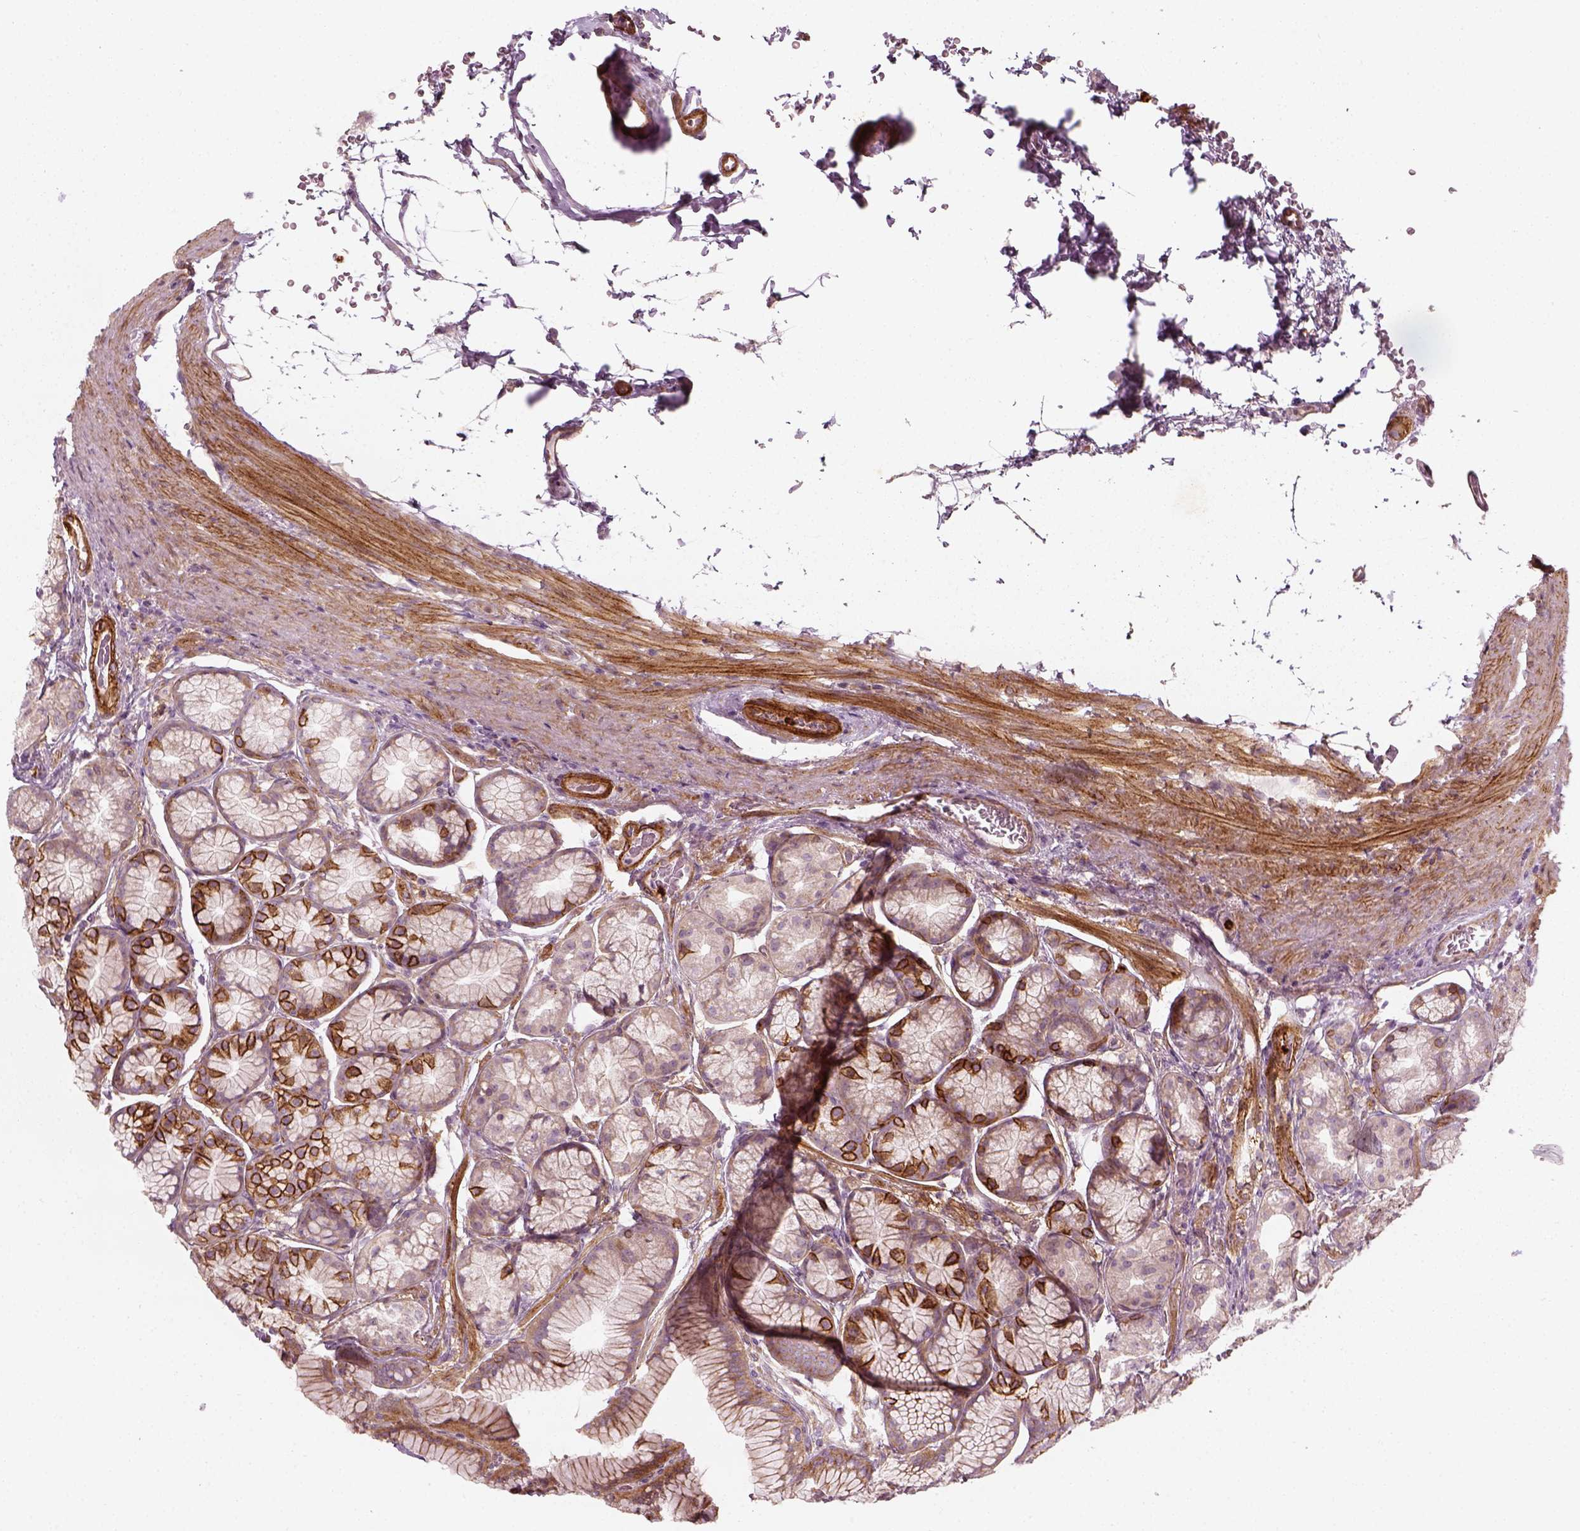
{"staining": {"intensity": "strong", "quantity": "<25%", "location": "cytoplasmic/membranous"}, "tissue": "stomach", "cell_type": "Glandular cells", "image_type": "normal", "snomed": [{"axis": "morphology", "description": "Normal tissue, NOS"}, {"axis": "morphology", "description": "Adenocarcinoma, NOS"}, {"axis": "morphology", "description": "Adenocarcinoma, High grade"}, {"axis": "topography", "description": "Stomach, upper"}, {"axis": "topography", "description": "Stomach"}], "caption": "Brown immunohistochemical staining in unremarkable stomach reveals strong cytoplasmic/membranous expression in approximately <25% of glandular cells.", "gene": "NPTN", "patient": {"sex": "female", "age": 65}}